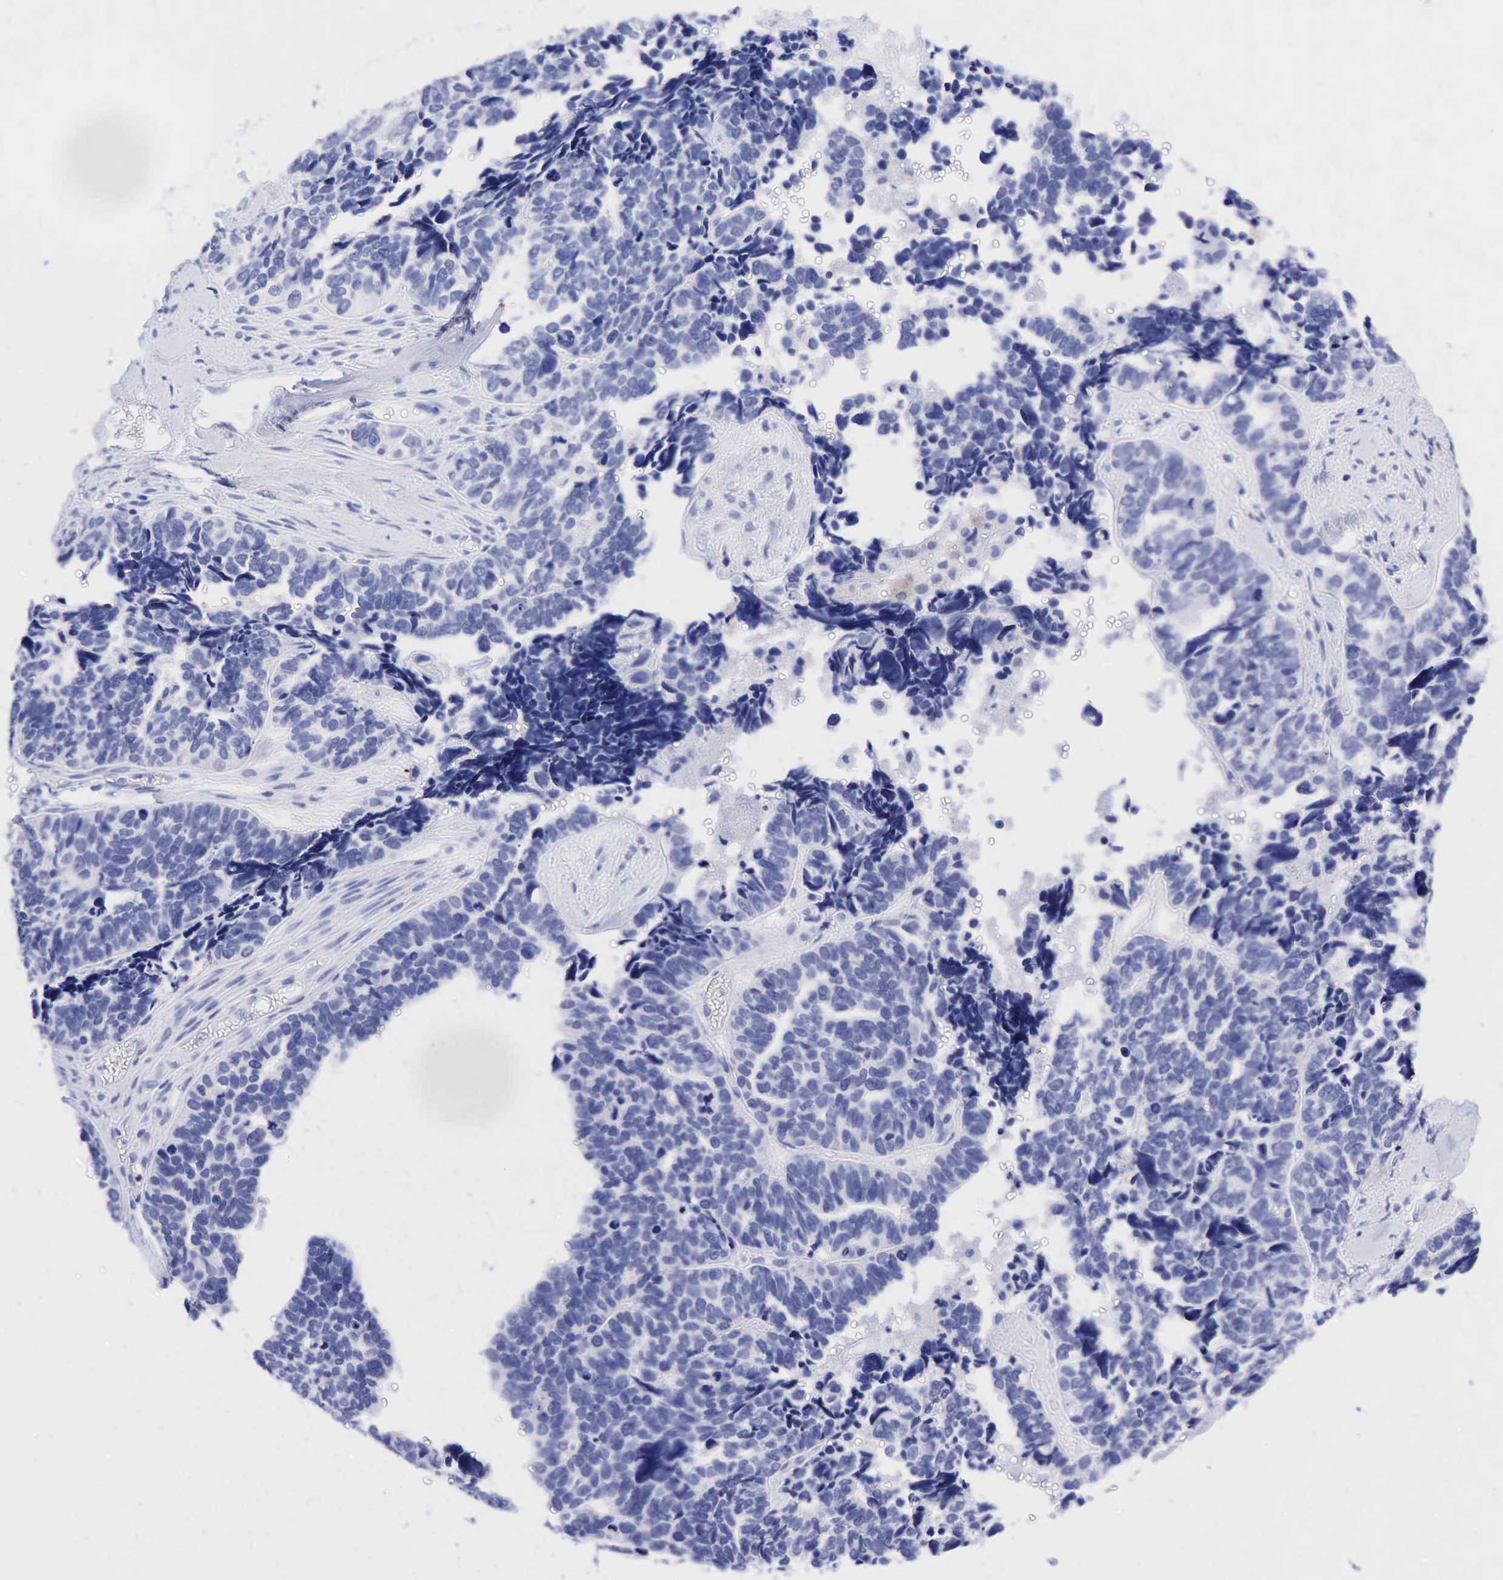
{"staining": {"intensity": "negative", "quantity": "none", "location": "none"}, "tissue": "ovarian cancer", "cell_type": "Tumor cells", "image_type": "cancer", "snomed": [{"axis": "morphology", "description": "Cystadenocarcinoma, serous, NOS"}, {"axis": "topography", "description": "Ovary"}], "caption": "This image is of ovarian cancer (serous cystadenocarcinoma) stained with immunohistochemistry (IHC) to label a protein in brown with the nuclei are counter-stained blue. There is no positivity in tumor cells.", "gene": "NKX2-1", "patient": {"sex": "female", "age": 77}}